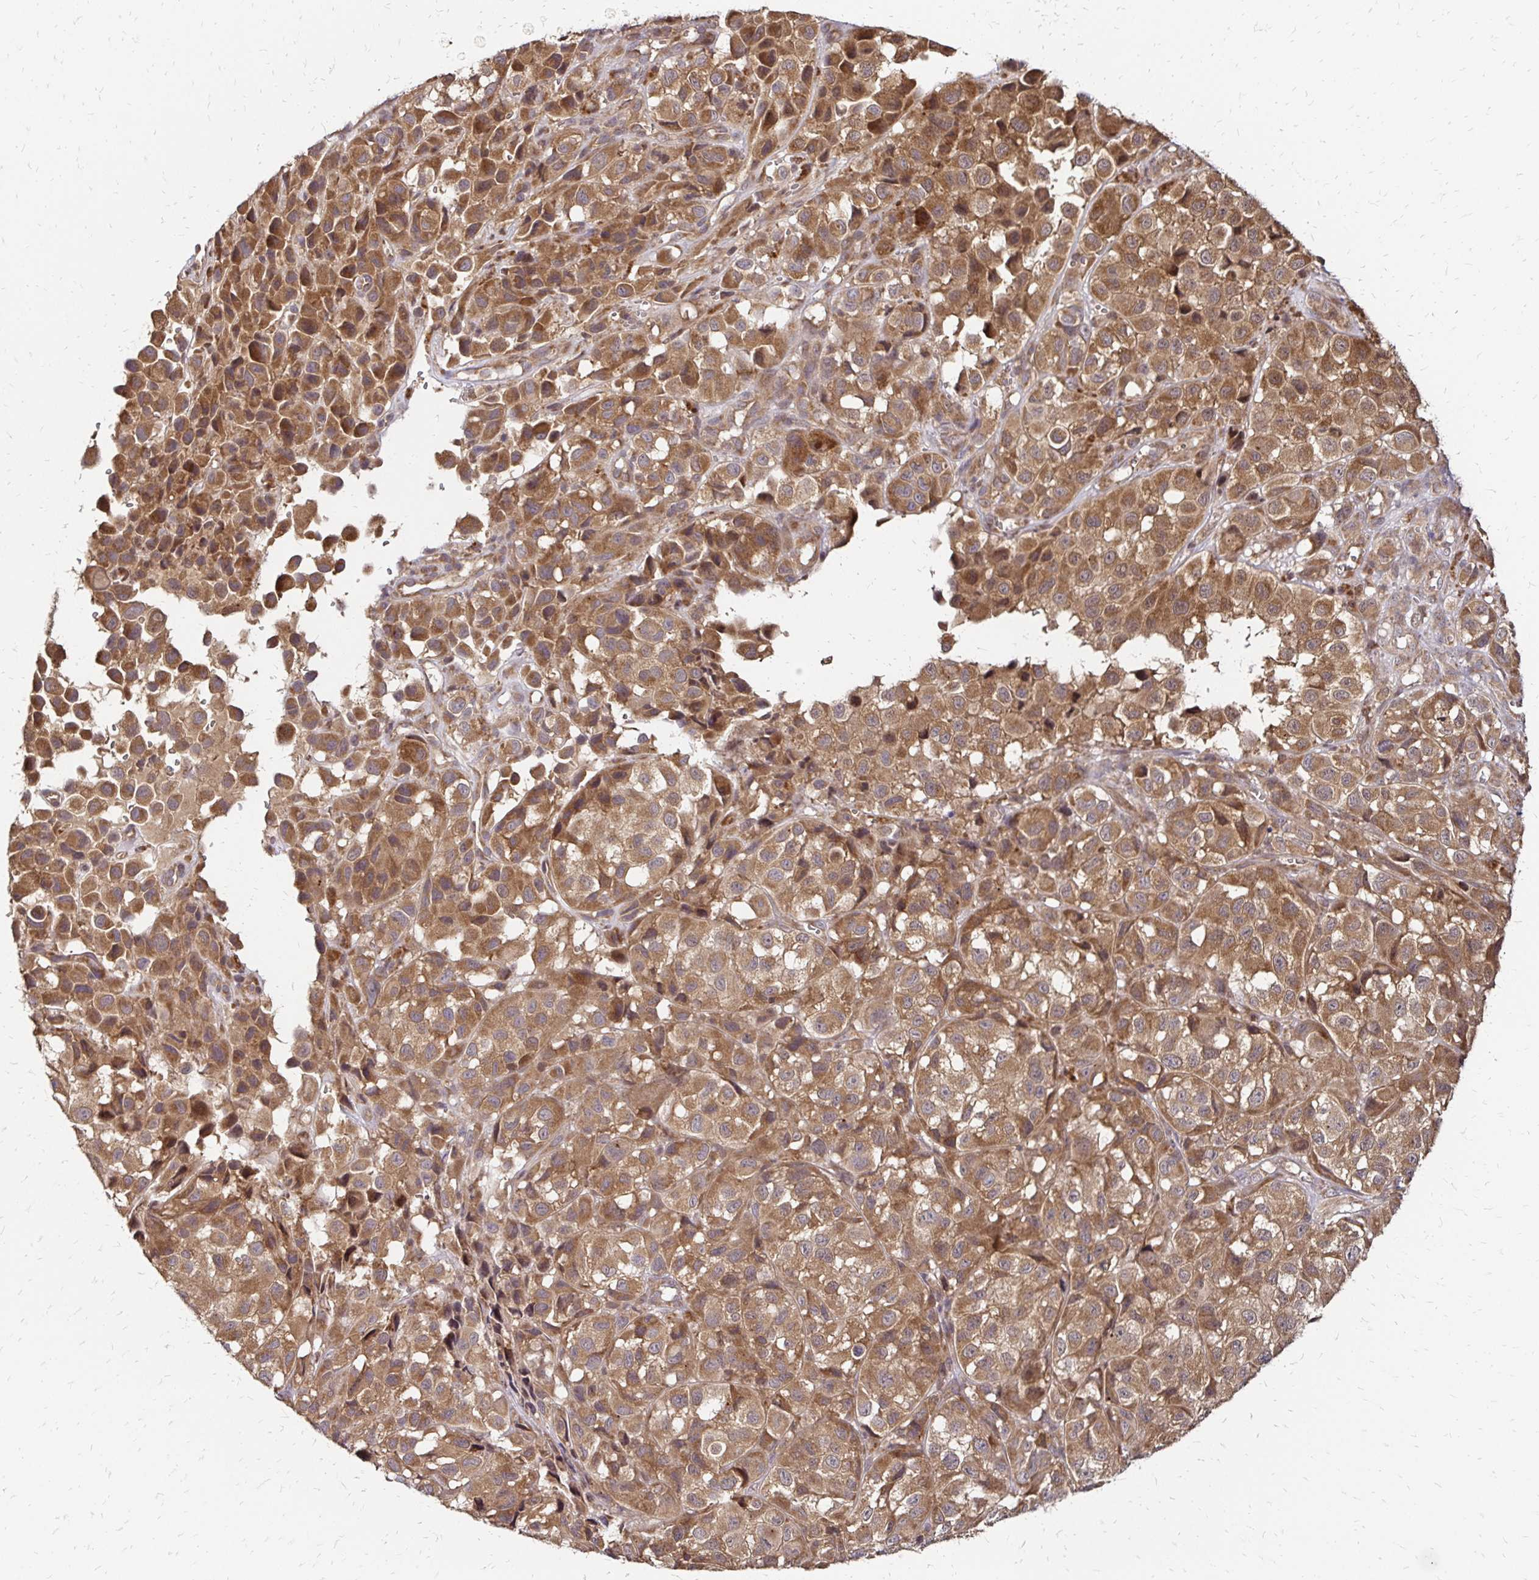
{"staining": {"intensity": "moderate", "quantity": ">75%", "location": "cytoplasmic/membranous"}, "tissue": "melanoma", "cell_type": "Tumor cells", "image_type": "cancer", "snomed": [{"axis": "morphology", "description": "Malignant melanoma, NOS"}, {"axis": "topography", "description": "Skin"}], "caption": "Protein staining of melanoma tissue displays moderate cytoplasmic/membranous expression in about >75% of tumor cells.", "gene": "ZW10", "patient": {"sex": "male", "age": 93}}